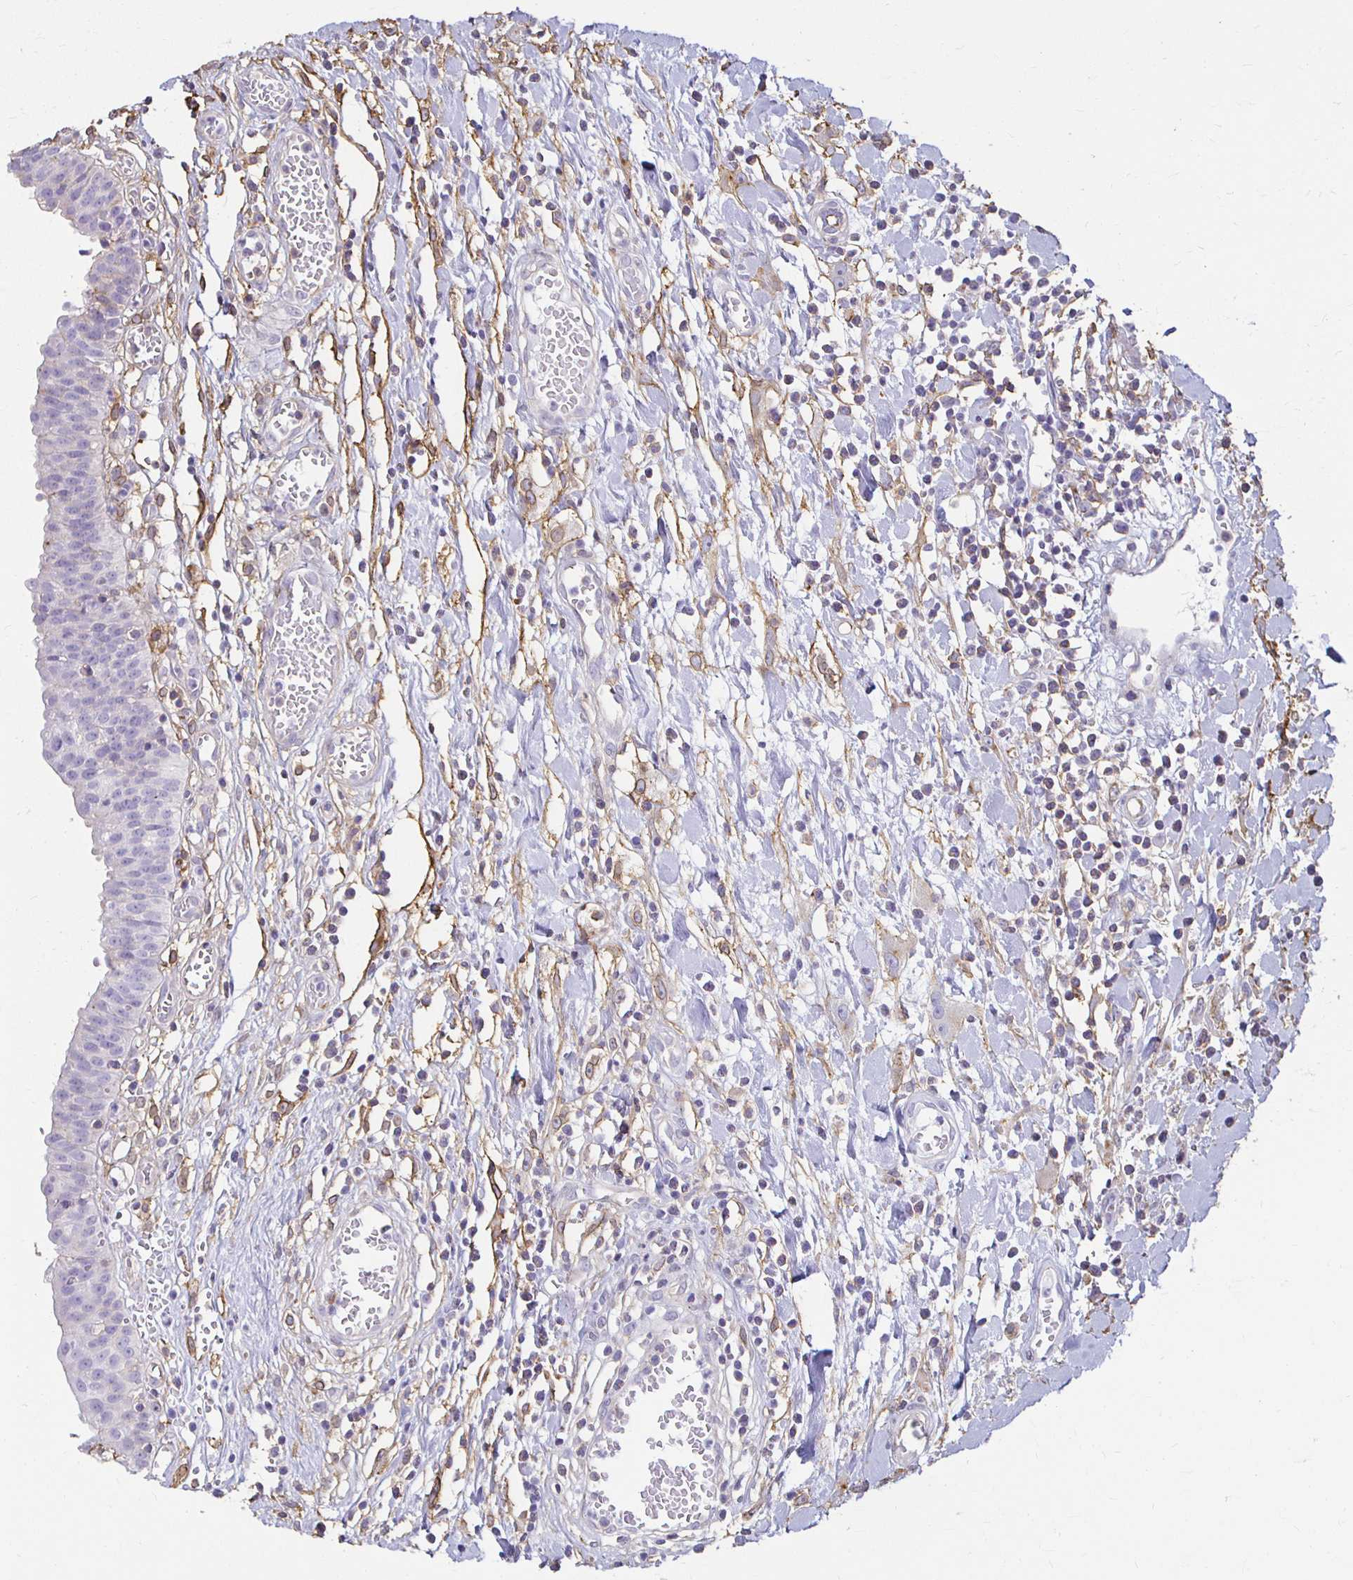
{"staining": {"intensity": "negative", "quantity": "none", "location": "none"}, "tissue": "urinary bladder", "cell_type": "Urothelial cells", "image_type": "normal", "snomed": [{"axis": "morphology", "description": "Normal tissue, NOS"}, {"axis": "topography", "description": "Urinary bladder"}], "caption": "Immunohistochemistry histopathology image of benign human urinary bladder stained for a protein (brown), which displays no expression in urothelial cells. (Brightfield microscopy of DAB (3,3'-diaminobenzidine) immunohistochemistry at high magnification).", "gene": "TAS1R3", "patient": {"sex": "male", "age": 64}}